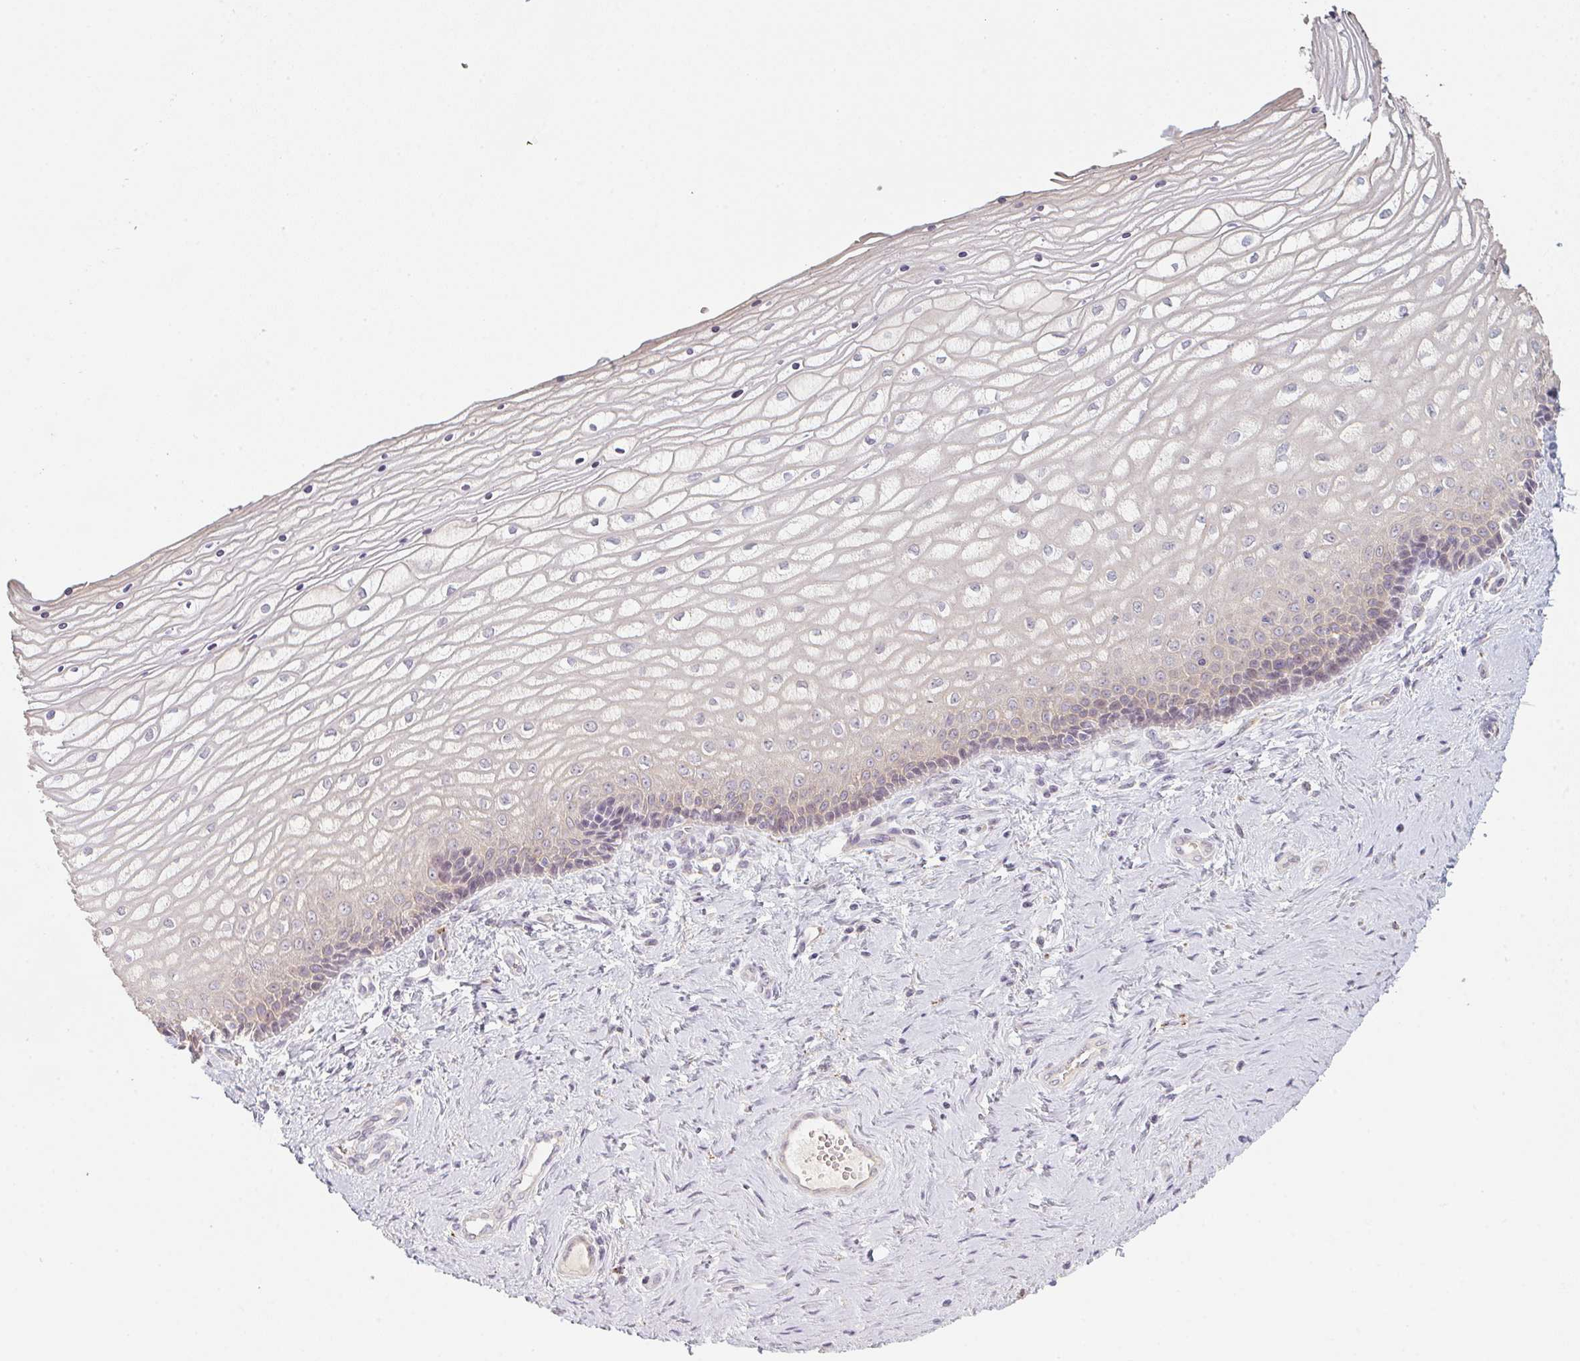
{"staining": {"intensity": "weak", "quantity": "<25%", "location": "cytoplasmic/membranous"}, "tissue": "vagina", "cell_type": "Squamous epithelial cells", "image_type": "normal", "snomed": [{"axis": "morphology", "description": "Normal tissue, NOS"}, {"axis": "topography", "description": "Vagina"}], "caption": "Immunohistochemistry micrograph of unremarkable human vagina stained for a protein (brown), which exhibits no staining in squamous epithelial cells.", "gene": "TMEM237", "patient": {"sex": "female", "age": 45}}